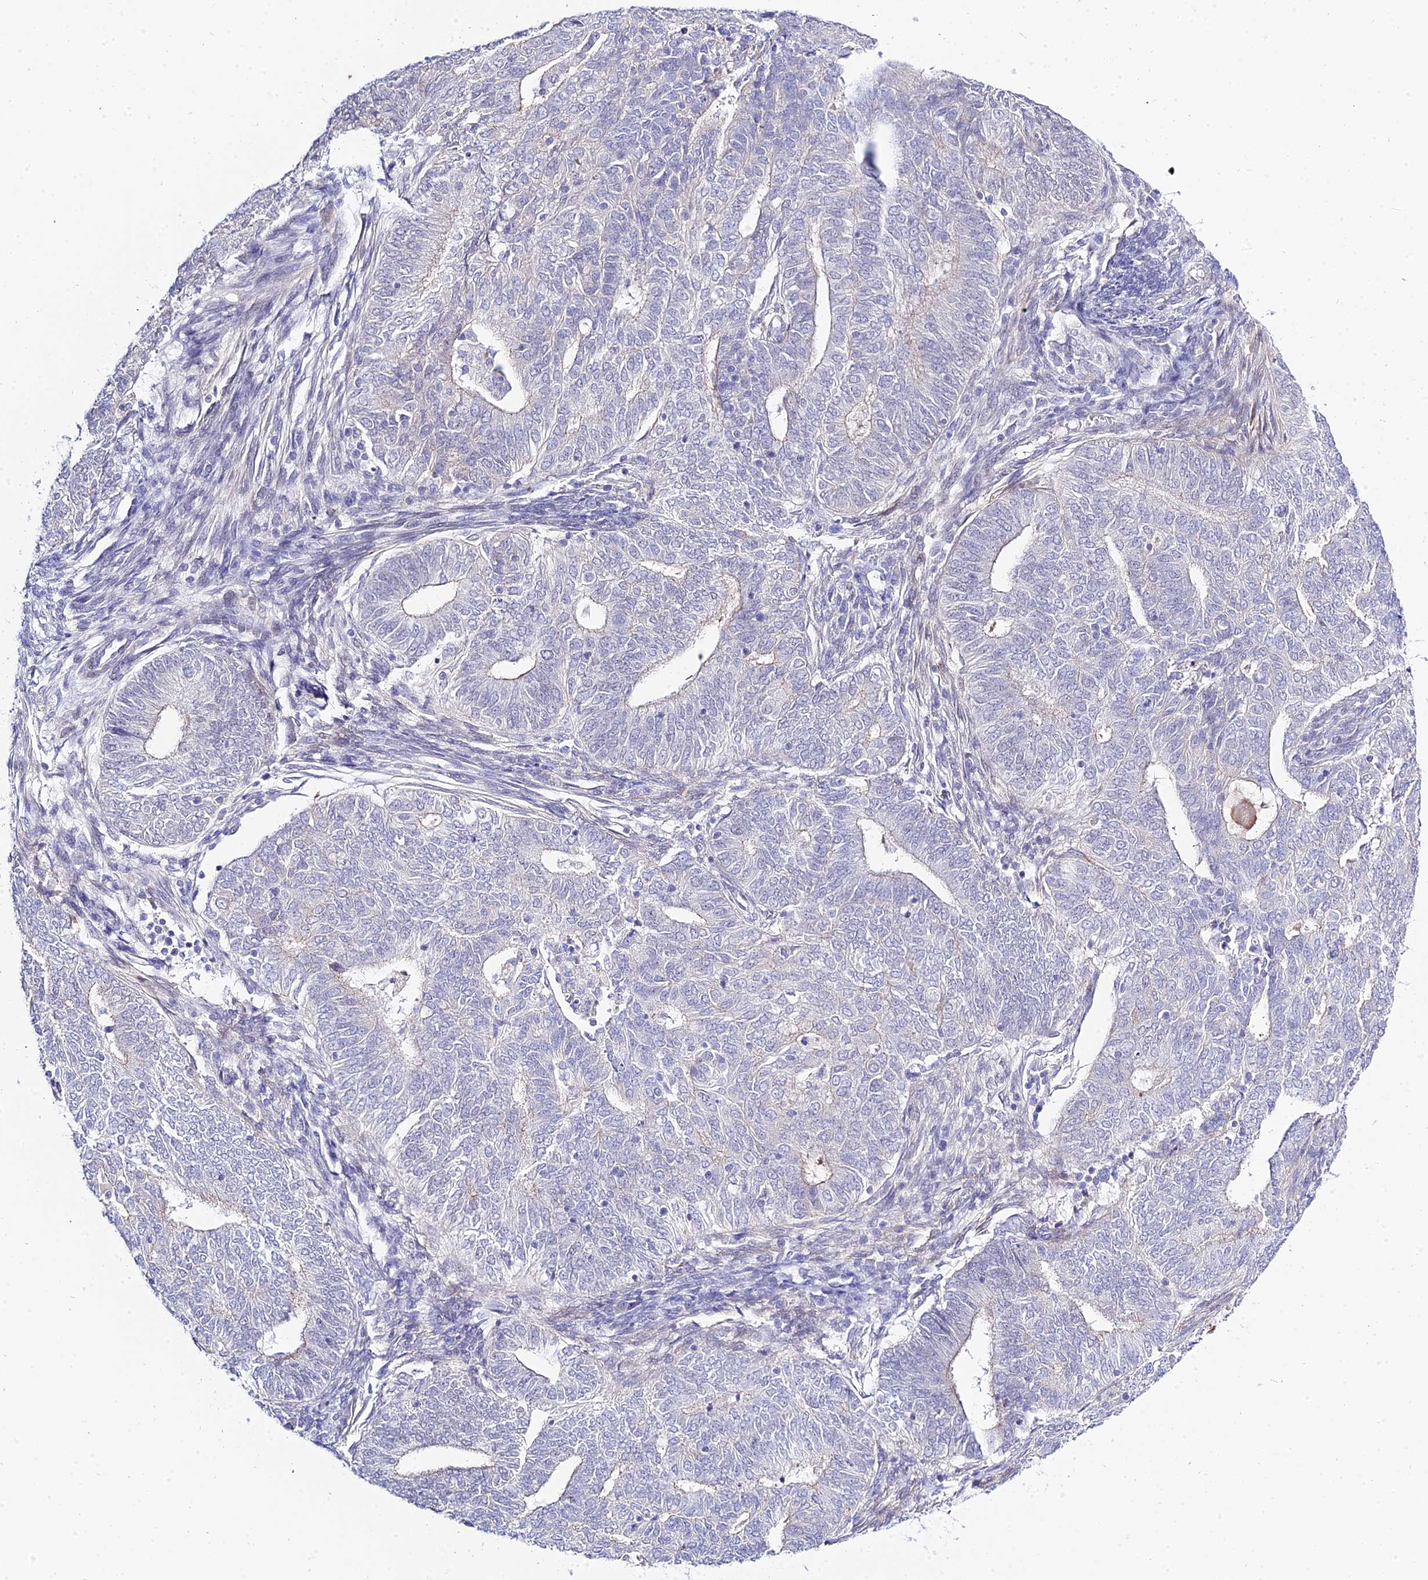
{"staining": {"intensity": "negative", "quantity": "none", "location": "none"}, "tissue": "endometrial cancer", "cell_type": "Tumor cells", "image_type": "cancer", "snomed": [{"axis": "morphology", "description": "Adenocarcinoma, NOS"}, {"axis": "topography", "description": "Endometrium"}], "caption": "The histopathology image demonstrates no staining of tumor cells in endometrial cancer (adenocarcinoma).", "gene": "ZNF628", "patient": {"sex": "female", "age": 62}}